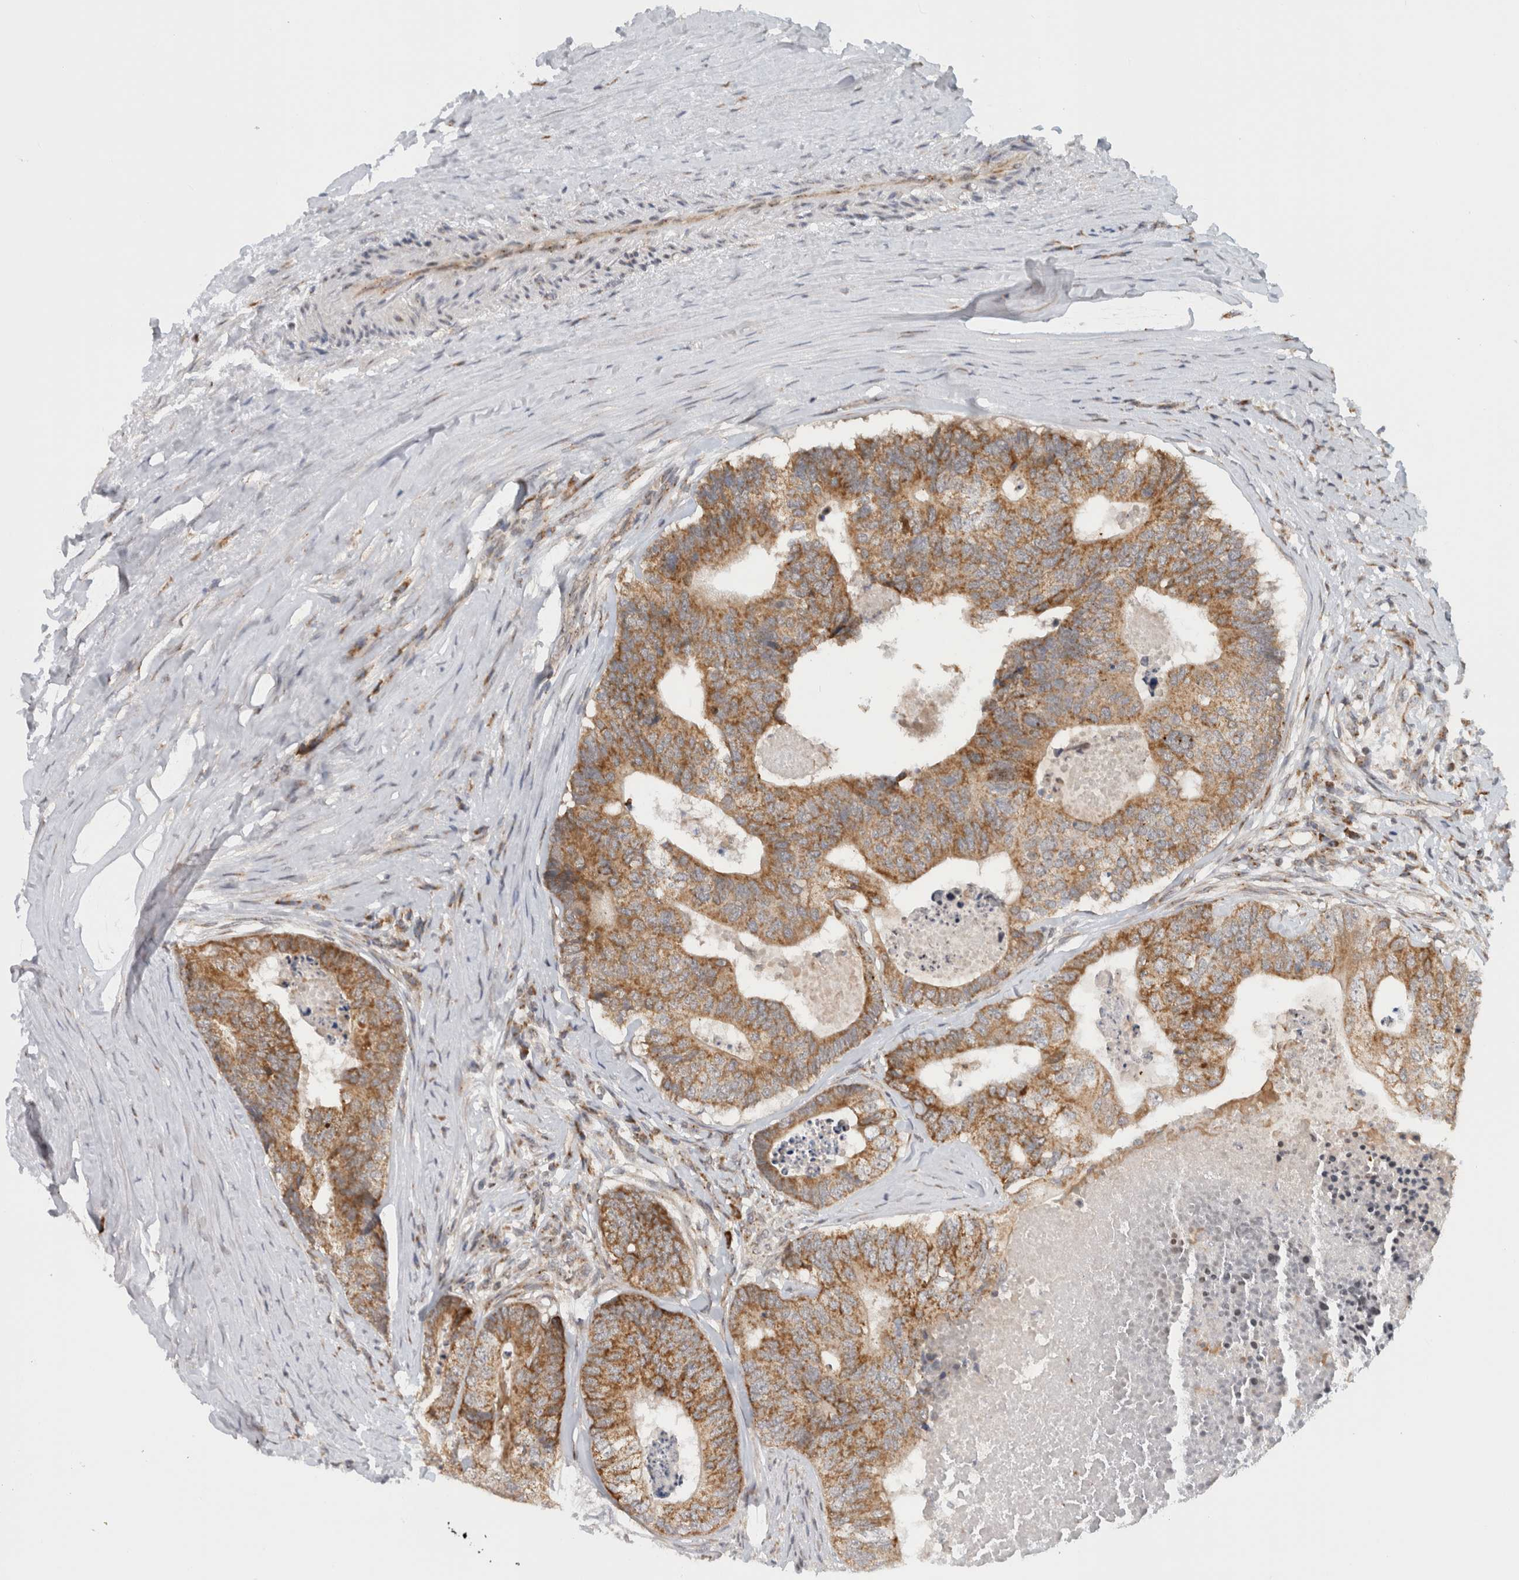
{"staining": {"intensity": "moderate", "quantity": ">75%", "location": "cytoplasmic/membranous"}, "tissue": "colorectal cancer", "cell_type": "Tumor cells", "image_type": "cancer", "snomed": [{"axis": "morphology", "description": "Adenocarcinoma, NOS"}, {"axis": "topography", "description": "Colon"}], "caption": "Tumor cells display medium levels of moderate cytoplasmic/membranous expression in approximately >75% of cells in adenocarcinoma (colorectal).", "gene": "CMC2", "patient": {"sex": "female", "age": 67}}